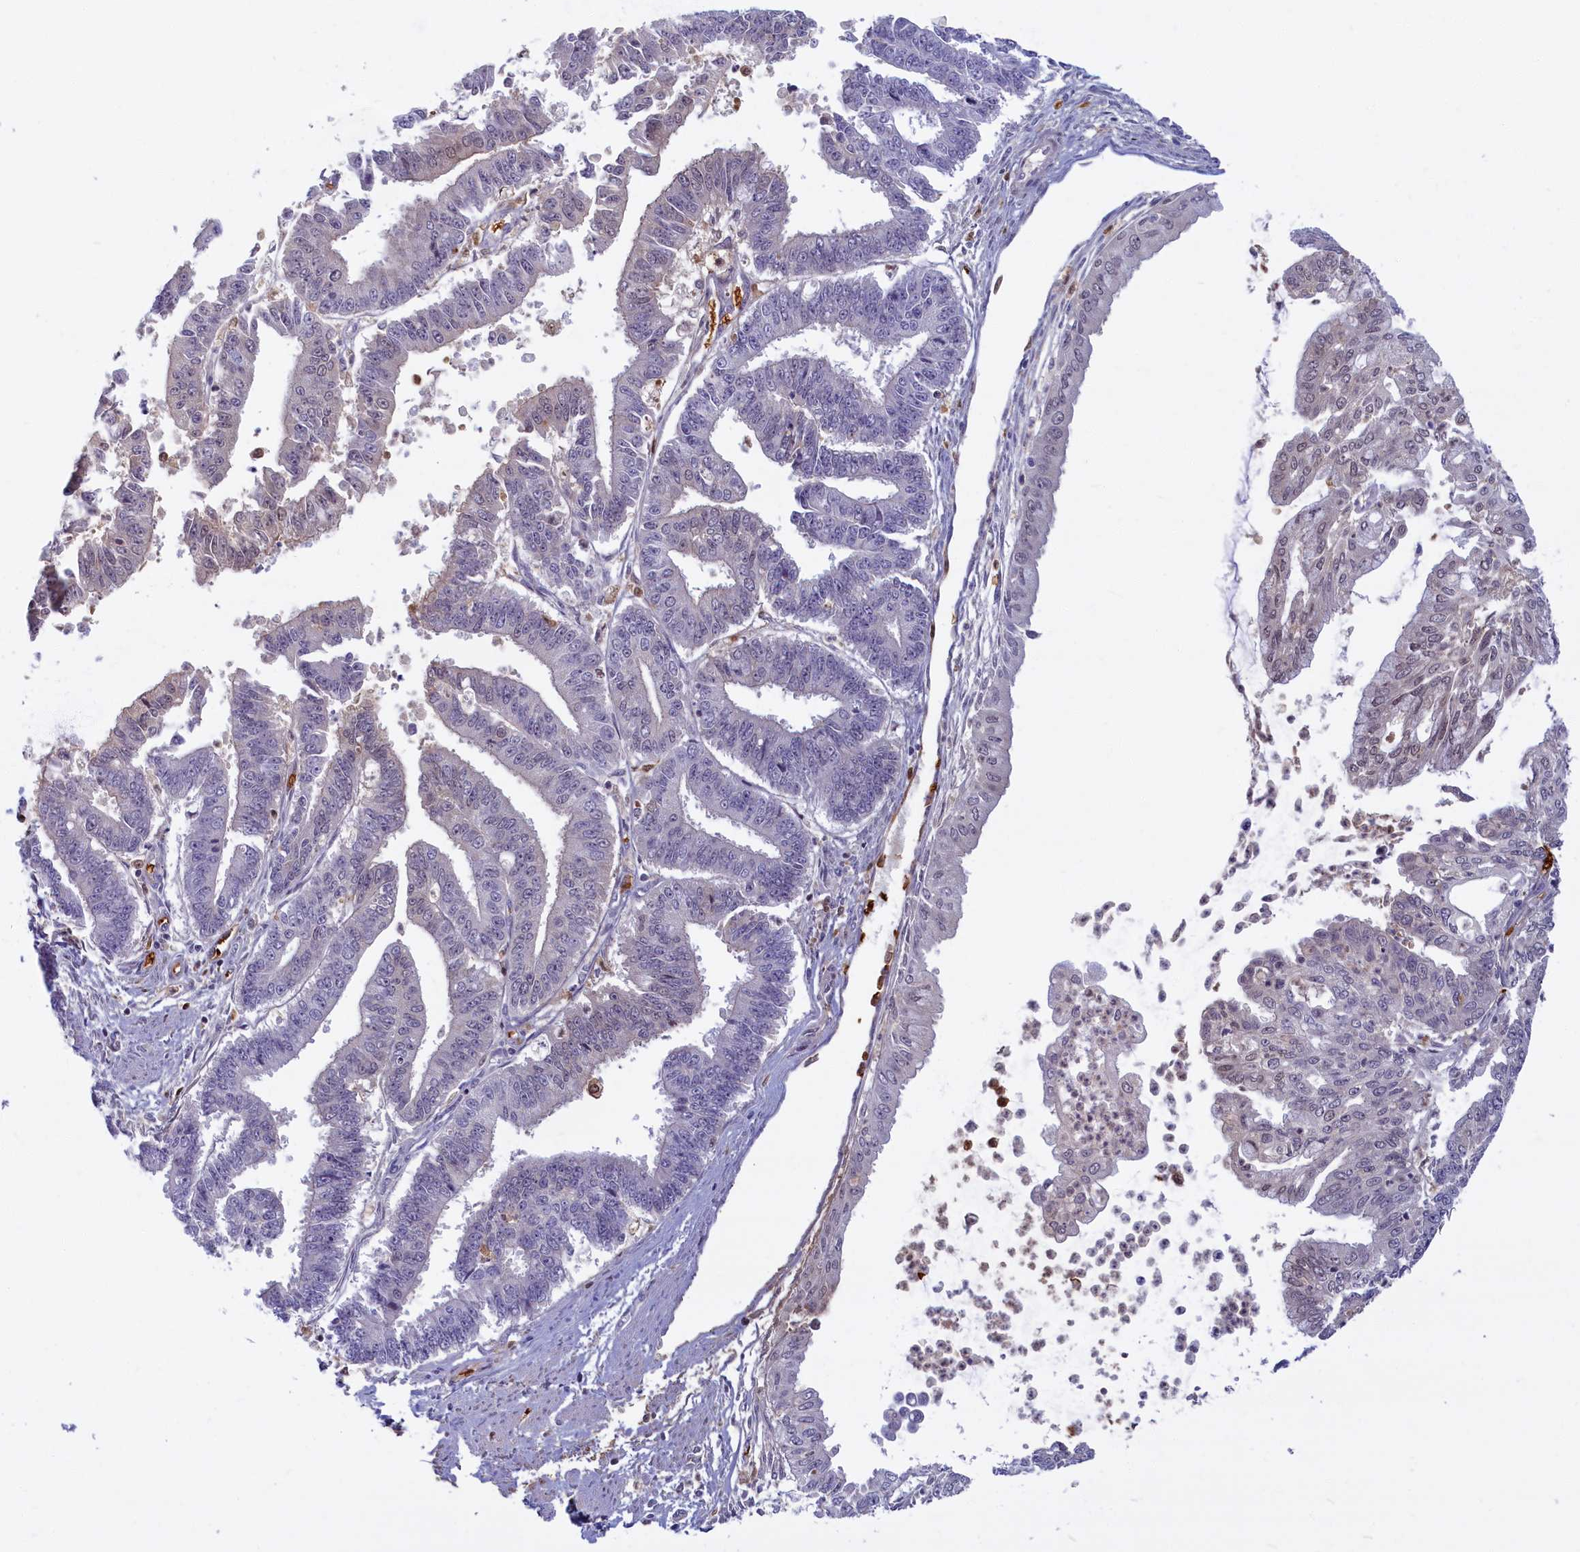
{"staining": {"intensity": "negative", "quantity": "none", "location": "none"}, "tissue": "endometrial cancer", "cell_type": "Tumor cells", "image_type": "cancer", "snomed": [{"axis": "morphology", "description": "Adenocarcinoma, NOS"}, {"axis": "topography", "description": "Endometrium"}], "caption": "DAB immunohistochemical staining of human adenocarcinoma (endometrial) shows no significant expression in tumor cells.", "gene": "BLVRB", "patient": {"sex": "female", "age": 73}}